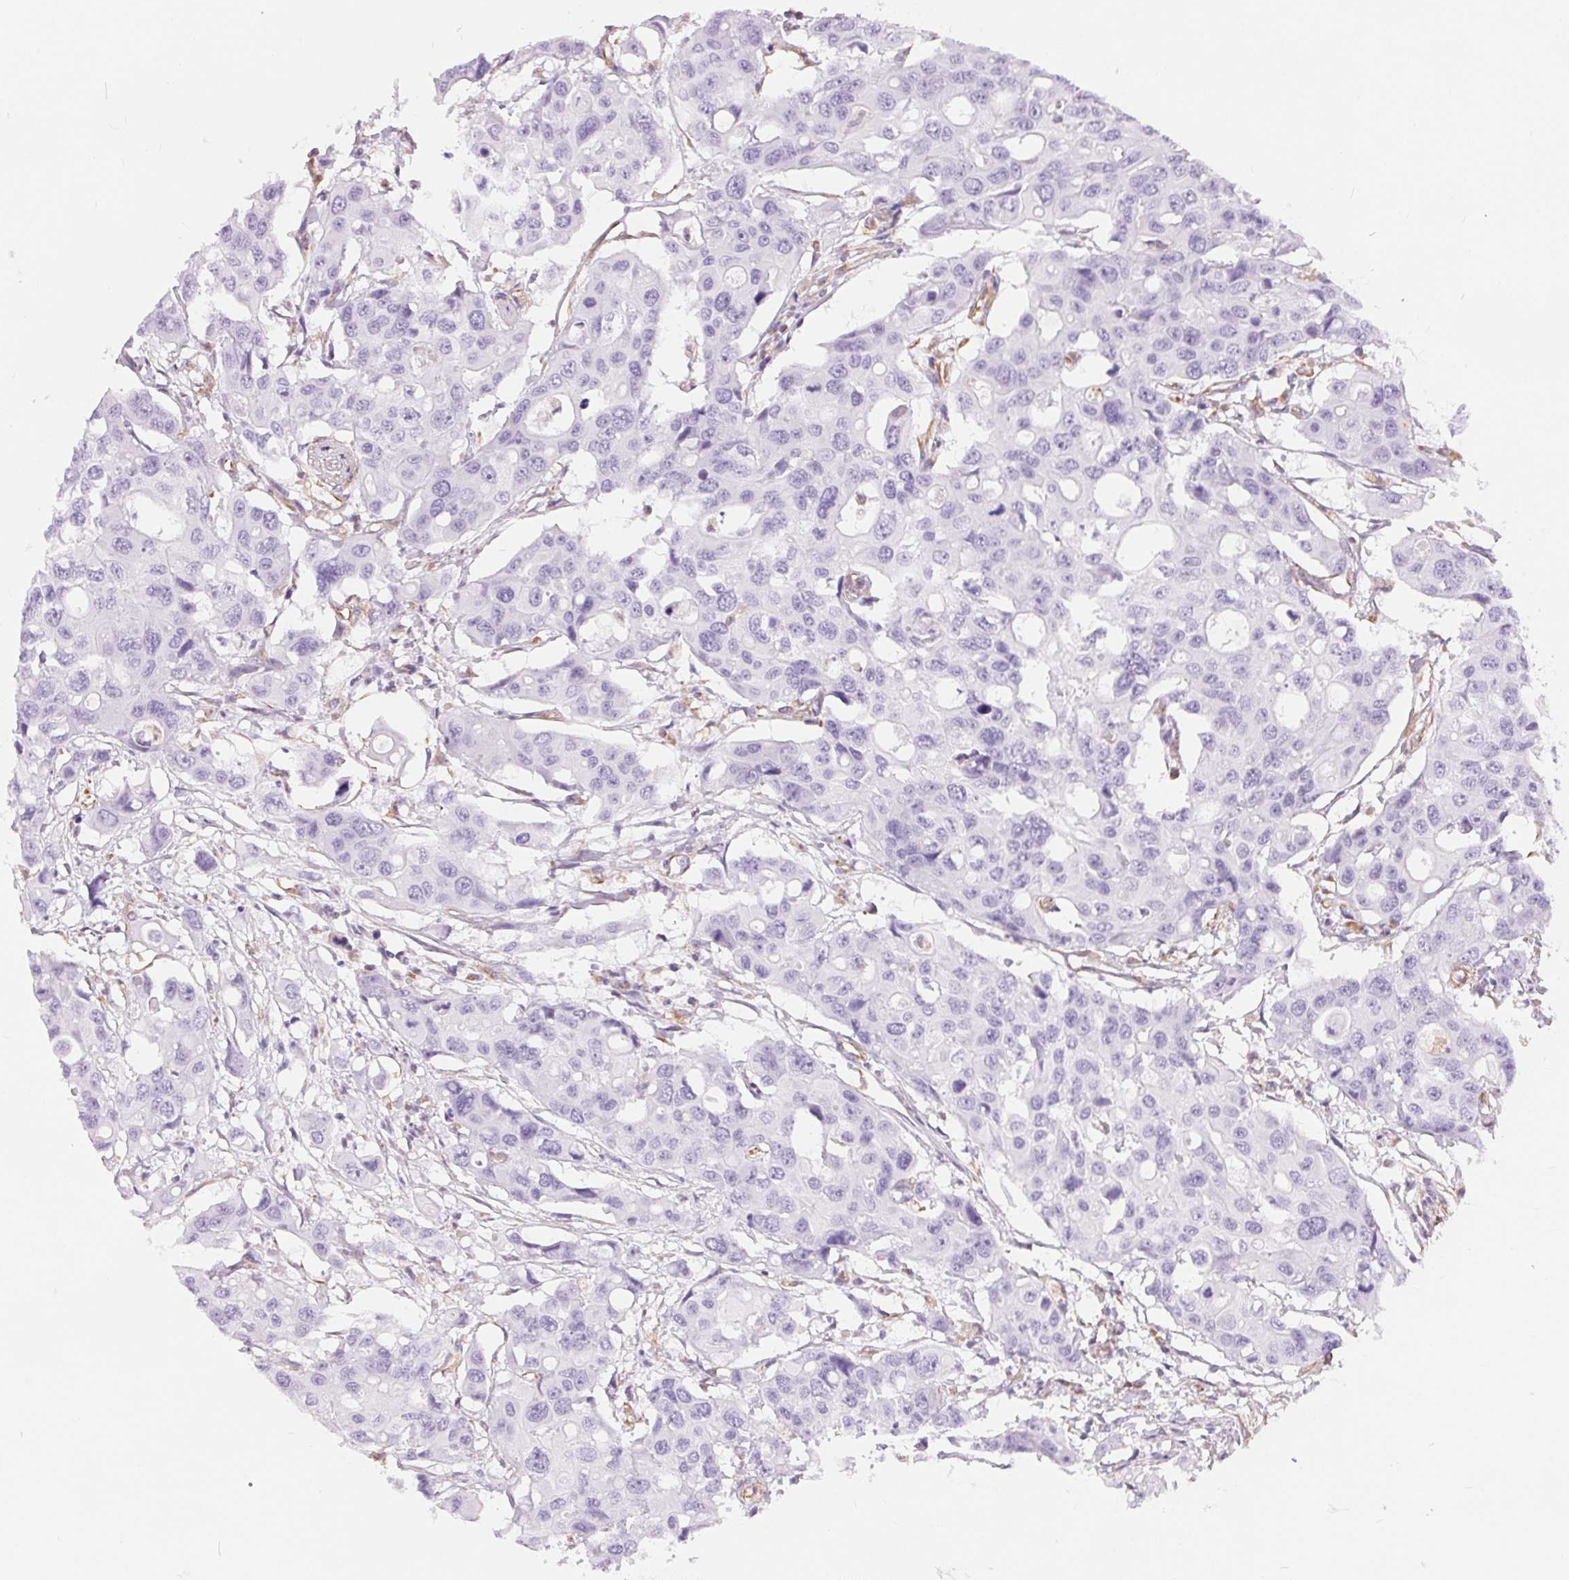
{"staining": {"intensity": "negative", "quantity": "none", "location": "none"}, "tissue": "colorectal cancer", "cell_type": "Tumor cells", "image_type": "cancer", "snomed": [{"axis": "morphology", "description": "Adenocarcinoma, NOS"}, {"axis": "topography", "description": "Colon"}], "caption": "DAB (3,3'-diaminobenzidine) immunohistochemical staining of colorectal cancer reveals no significant expression in tumor cells. (DAB IHC visualized using brightfield microscopy, high magnification).", "gene": "GFAP", "patient": {"sex": "male", "age": 77}}